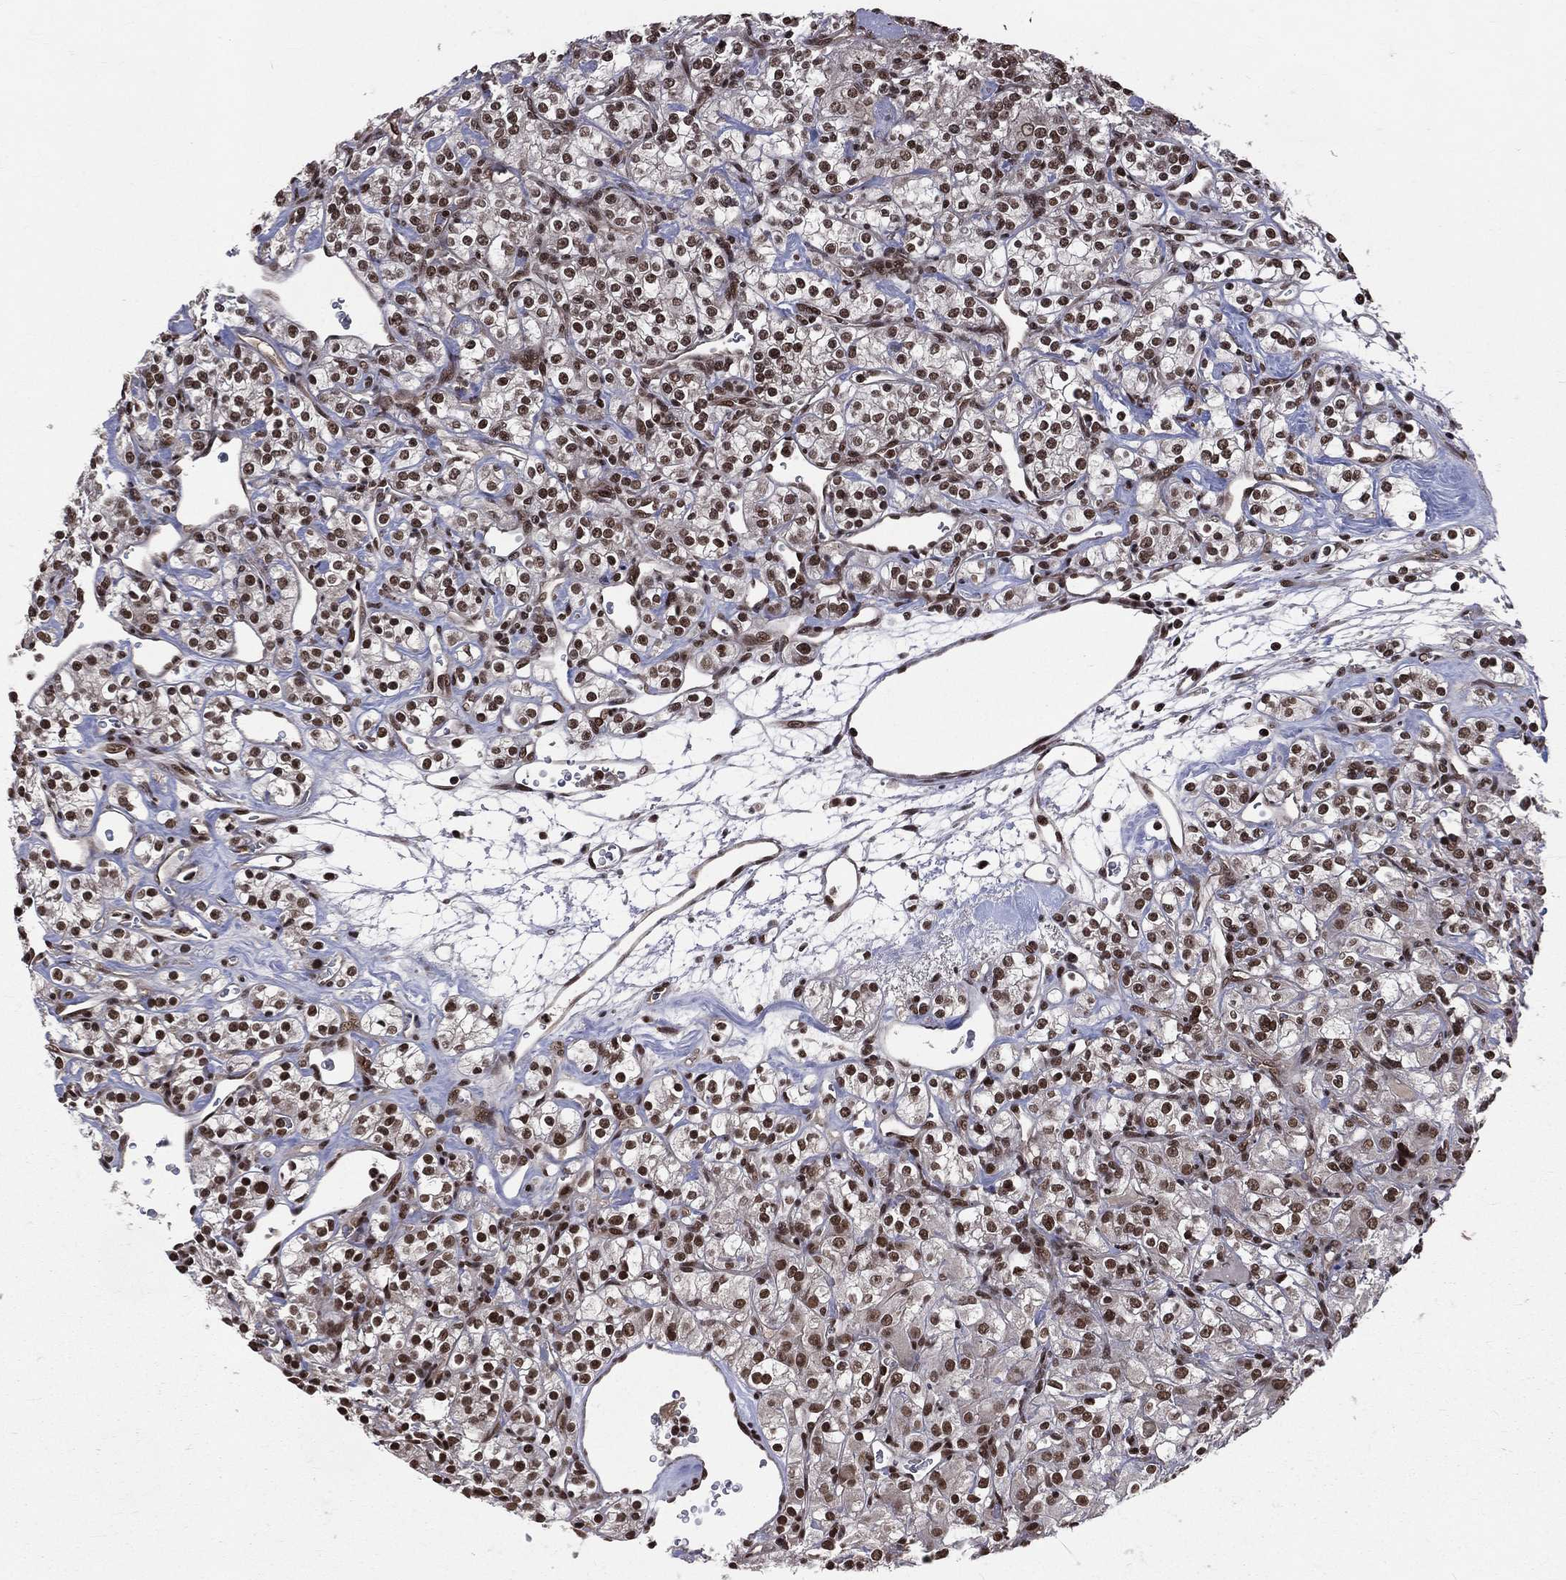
{"staining": {"intensity": "strong", "quantity": "25%-75%", "location": "nuclear"}, "tissue": "renal cancer", "cell_type": "Tumor cells", "image_type": "cancer", "snomed": [{"axis": "morphology", "description": "Adenocarcinoma, NOS"}, {"axis": "topography", "description": "Kidney"}], "caption": "IHC photomicrograph of neoplastic tissue: human adenocarcinoma (renal) stained using immunohistochemistry (IHC) shows high levels of strong protein expression localized specifically in the nuclear of tumor cells, appearing as a nuclear brown color.", "gene": "SMC3", "patient": {"sex": "male", "age": 77}}